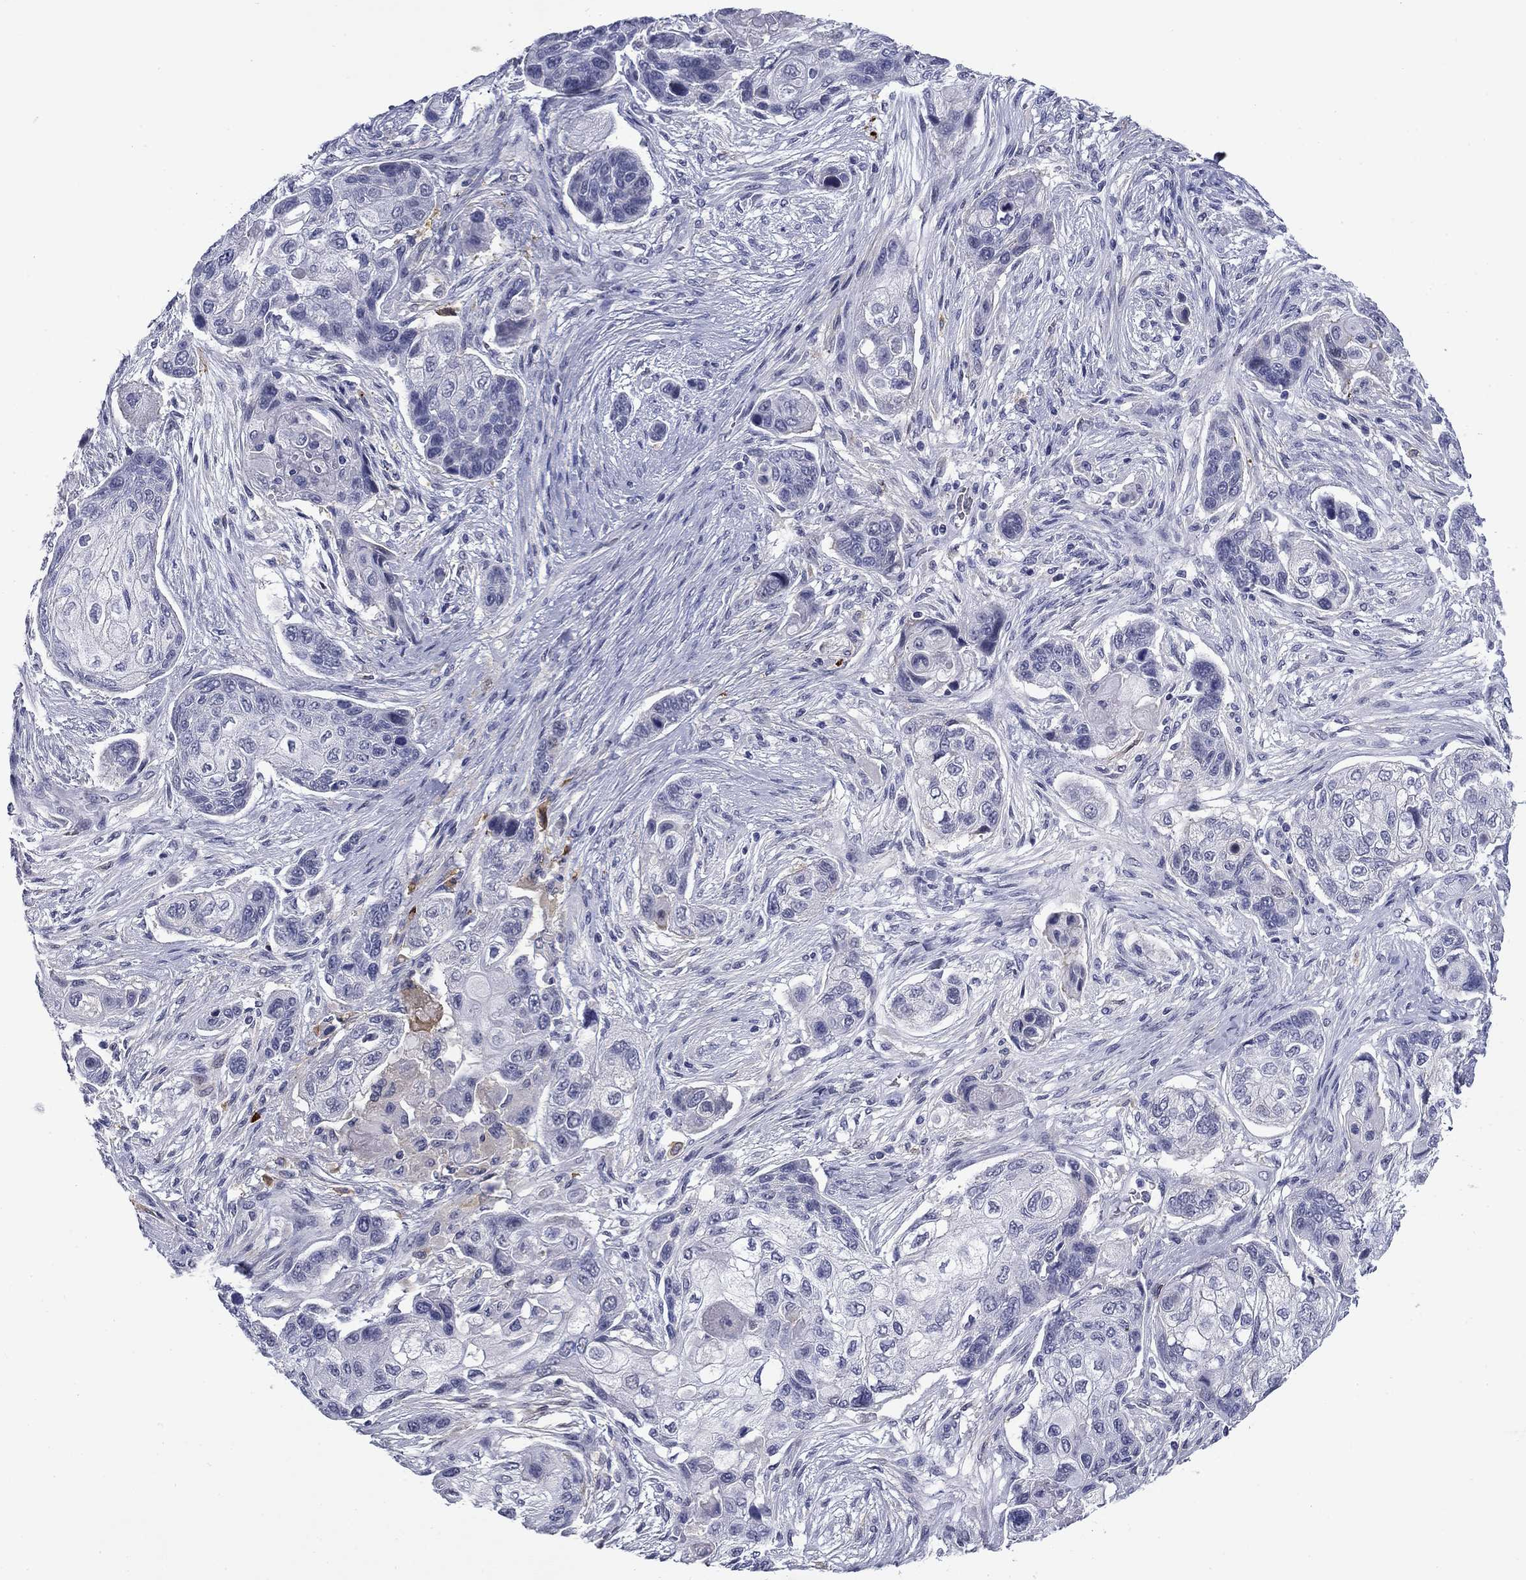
{"staining": {"intensity": "negative", "quantity": "none", "location": "none"}, "tissue": "lung cancer", "cell_type": "Tumor cells", "image_type": "cancer", "snomed": [{"axis": "morphology", "description": "Squamous cell carcinoma, NOS"}, {"axis": "topography", "description": "Lung"}], "caption": "An immunohistochemistry micrograph of lung cancer is shown. There is no staining in tumor cells of lung cancer.", "gene": "BCL2L14", "patient": {"sex": "male", "age": 69}}